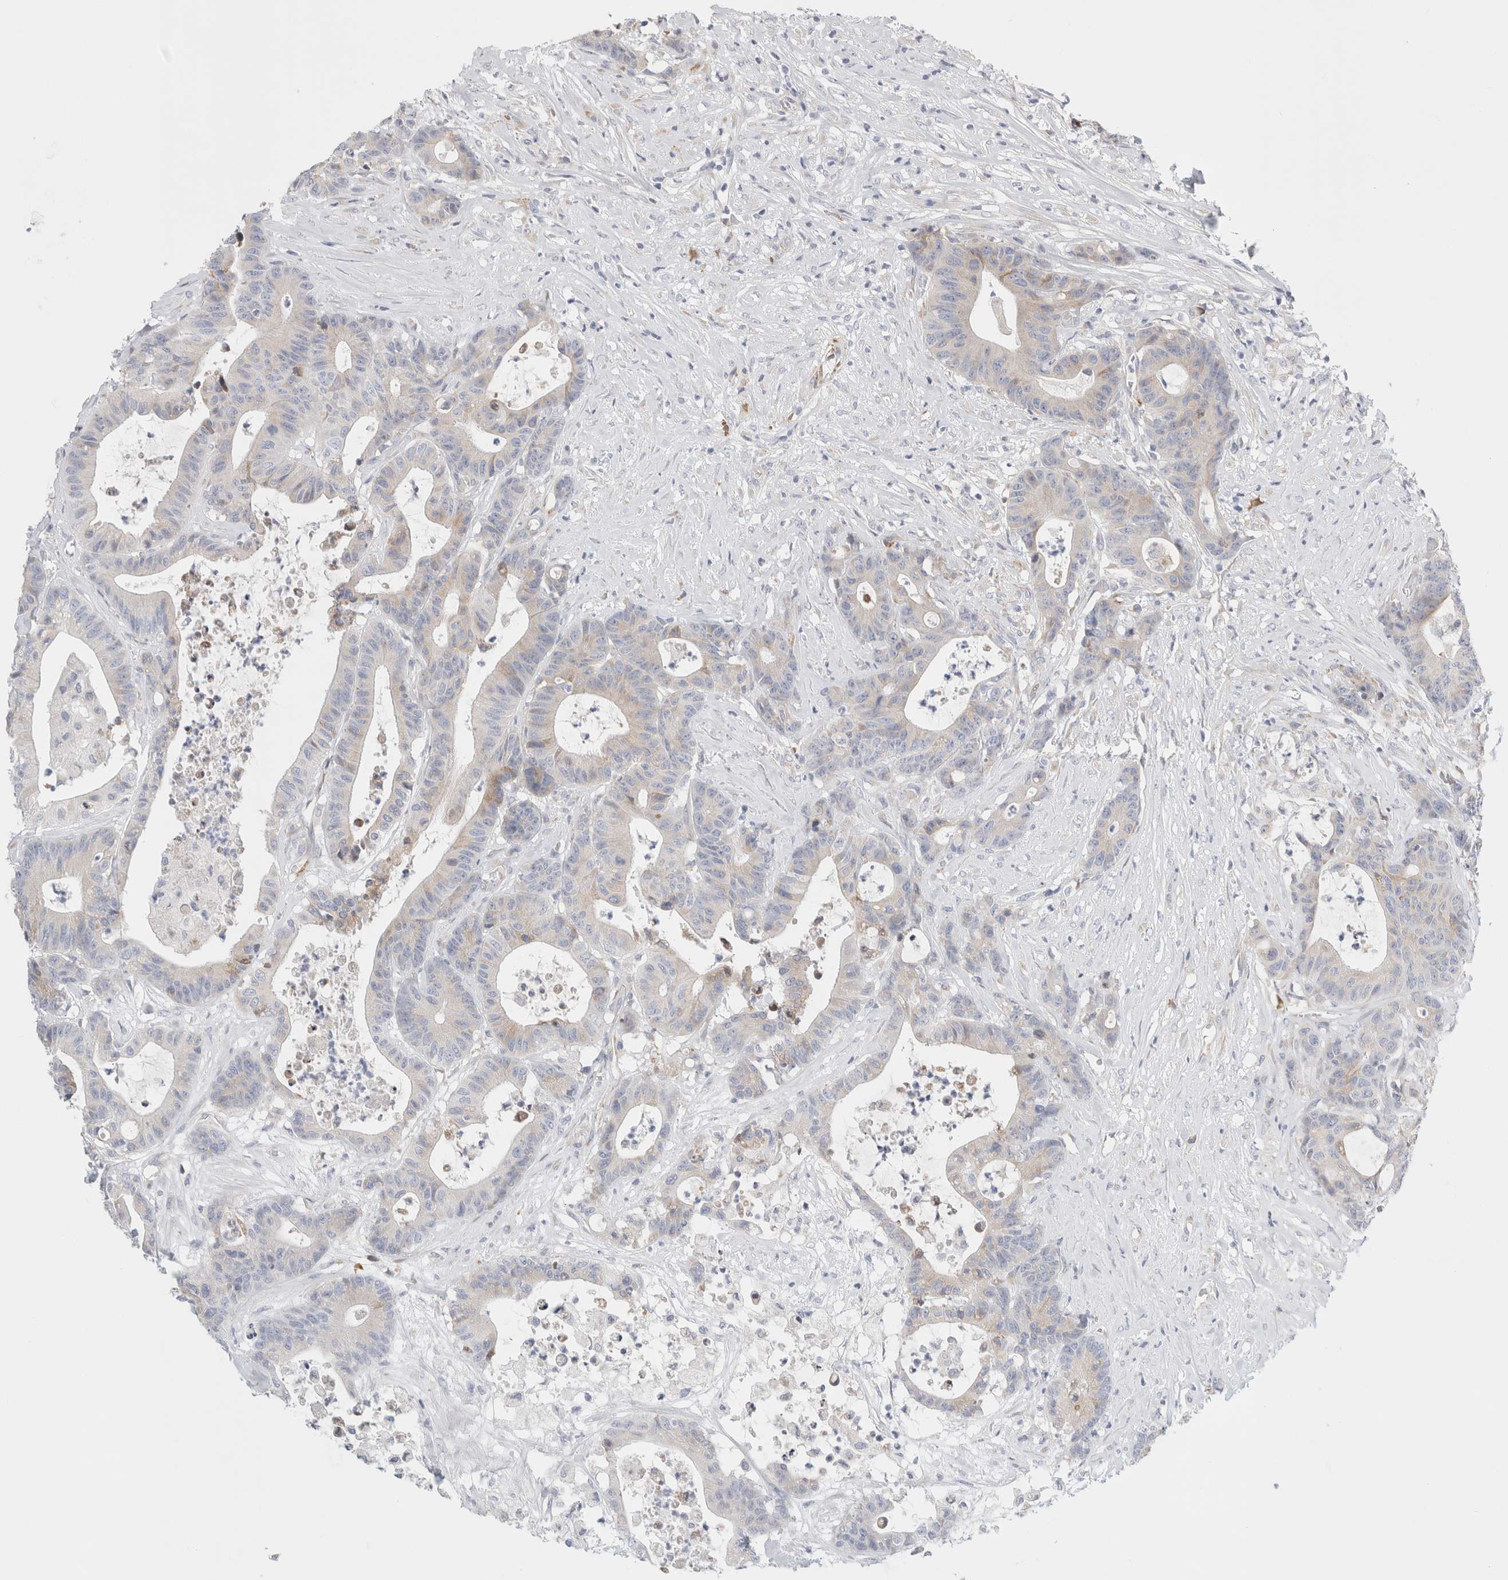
{"staining": {"intensity": "weak", "quantity": "<25%", "location": "cytoplasmic/membranous"}, "tissue": "colorectal cancer", "cell_type": "Tumor cells", "image_type": "cancer", "snomed": [{"axis": "morphology", "description": "Adenocarcinoma, NOS"}, {"axis": "topography", "description": "Colon"}], "caption": "Protein analysis of colorectal cancer (adenocarcinoma) shows no significant staining in tumor cells.", "gene": "CSK", "patient": {"sex": "female", "age": 84}}